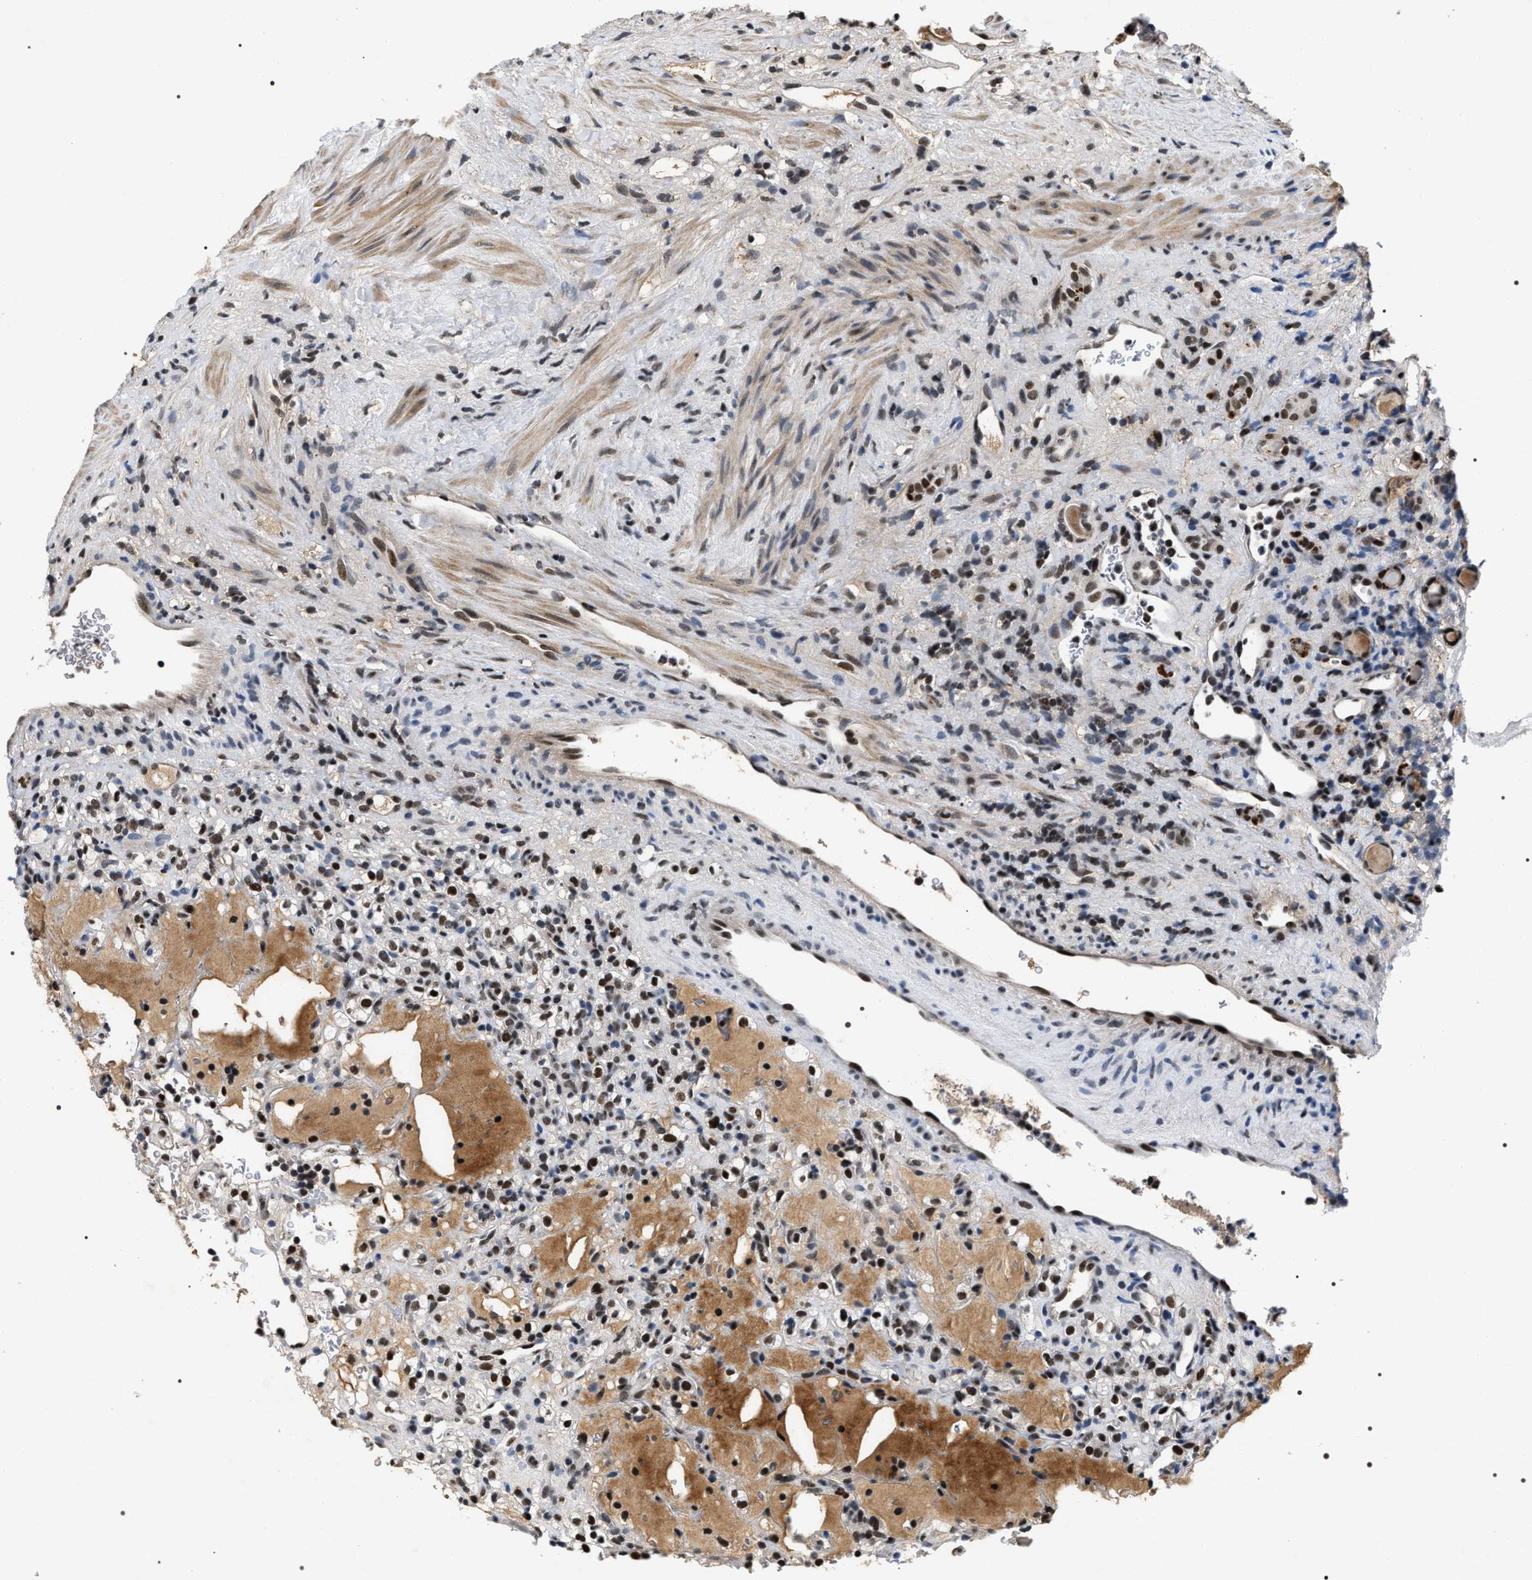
{"staining": {"intensity": "strong", "quantity": ">75%", "location": "nuclear"}, "tissue": "renal cancer", "cell_type": "Tumor cells", "image_type": "cancer", "snomed": [{"axis": "morphology", "description": "Normal tissue, NOS"}, {"axis": "morphology", "description": "Adenocarcinoma, NOS"}, {"axis": "topography", "description": "Kidney"}], "caption": "The immunohistochemical stain labels strong nuclear positivity in tumor cells of renal cancer (adenocarcinoma) tissue.", "gene": "C7orf25", "patient": {"sex": "female", "age": 72}}